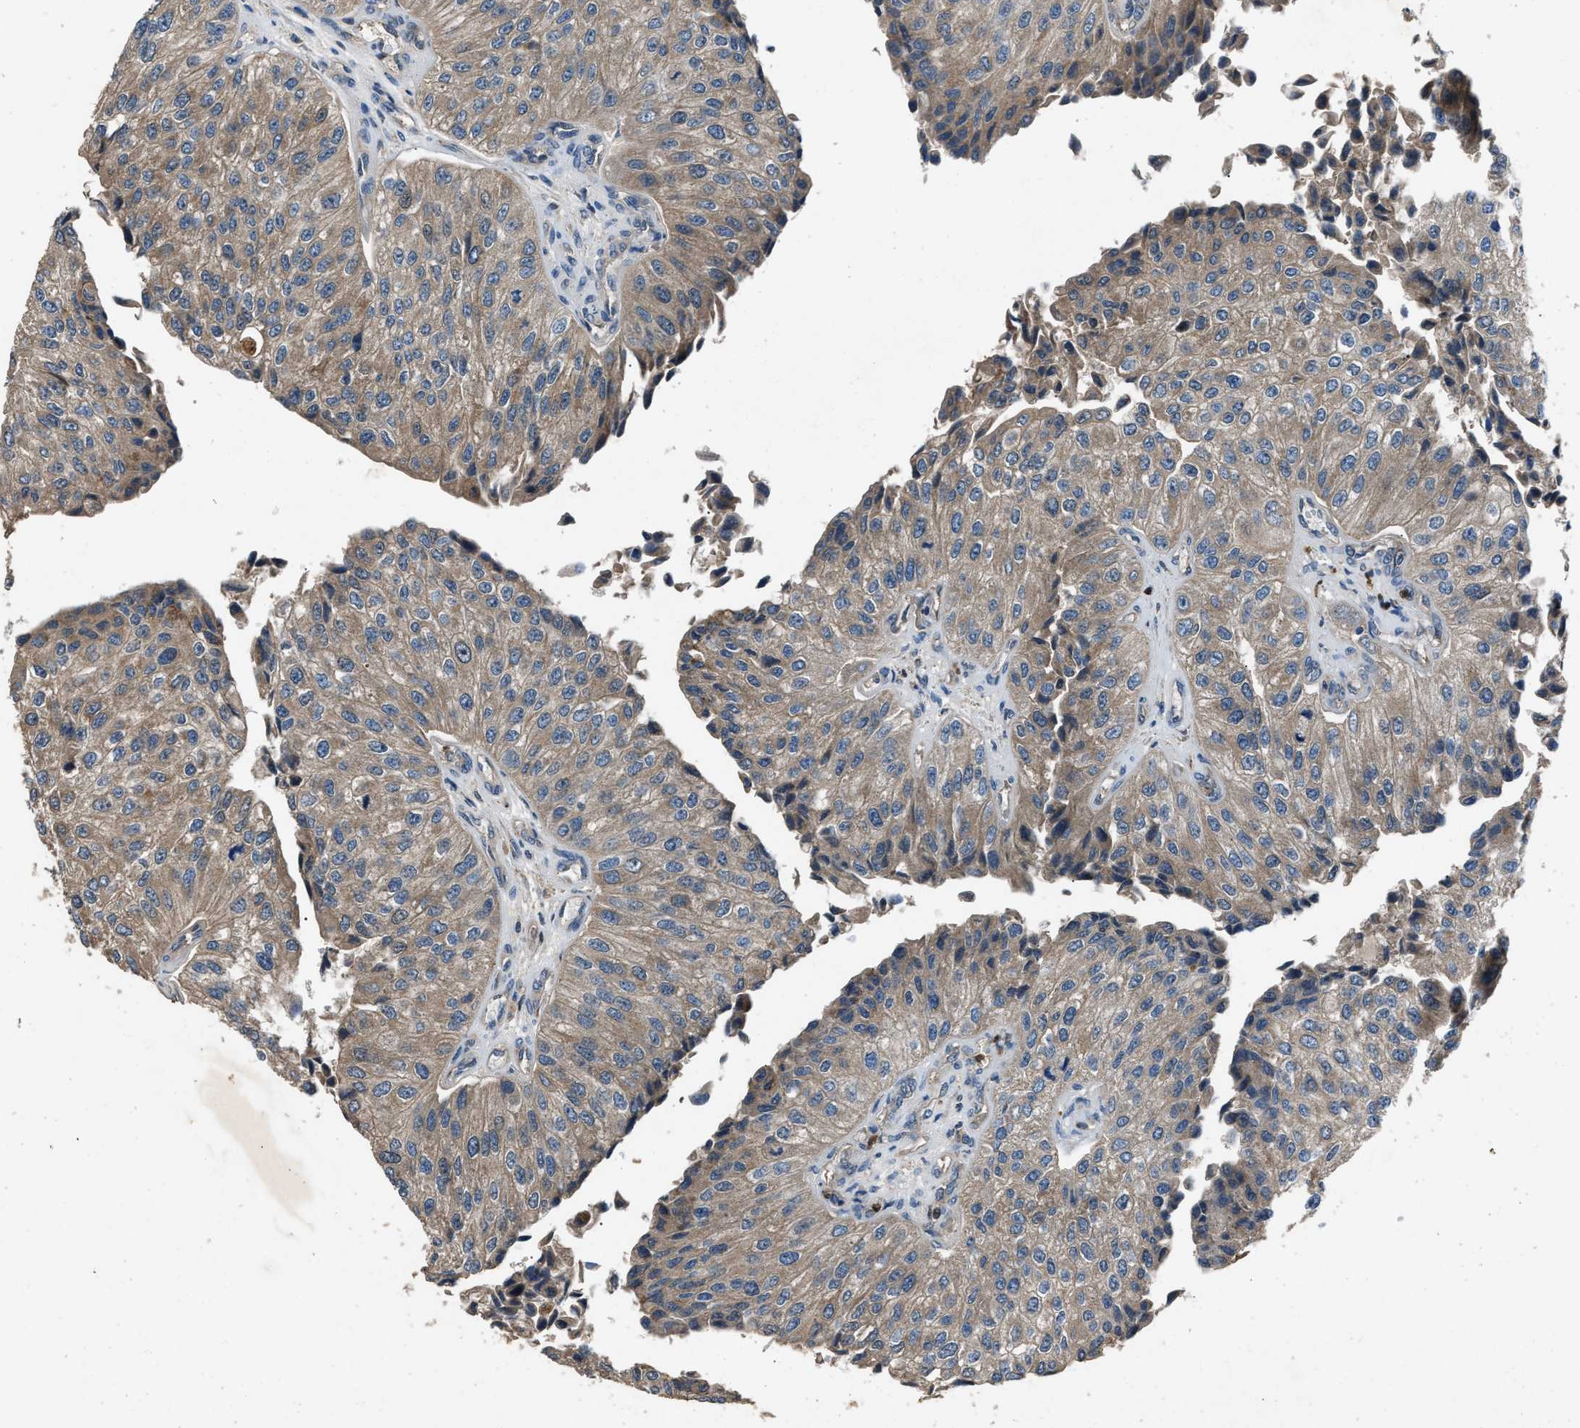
{"staining": {"intensity": "weak", "quantity": ">75%", "location": "cytoplasmic/membranous"}, "tissue": "urothelial cancer", "cell_type": "Tumor cells", "image_type": "cancer", "snomed": [{"axis": "morphology", "description": "Urothelial carcinoma, High grade"}, {"axis": "topography", "description": "Kidney"}, {"axis": "topography", "description": "Urinary bladder"}], "caption": "A histopathology image of urothelial carcinoma (high-grade) stained for a protein displays weak cytoplasmic/membranous brown staining in tumor cells. (Brightfield microscopy of DAB IHC at high magnification).", "gene": "PPID", "patient": {"sex": "male", "age": 77}}